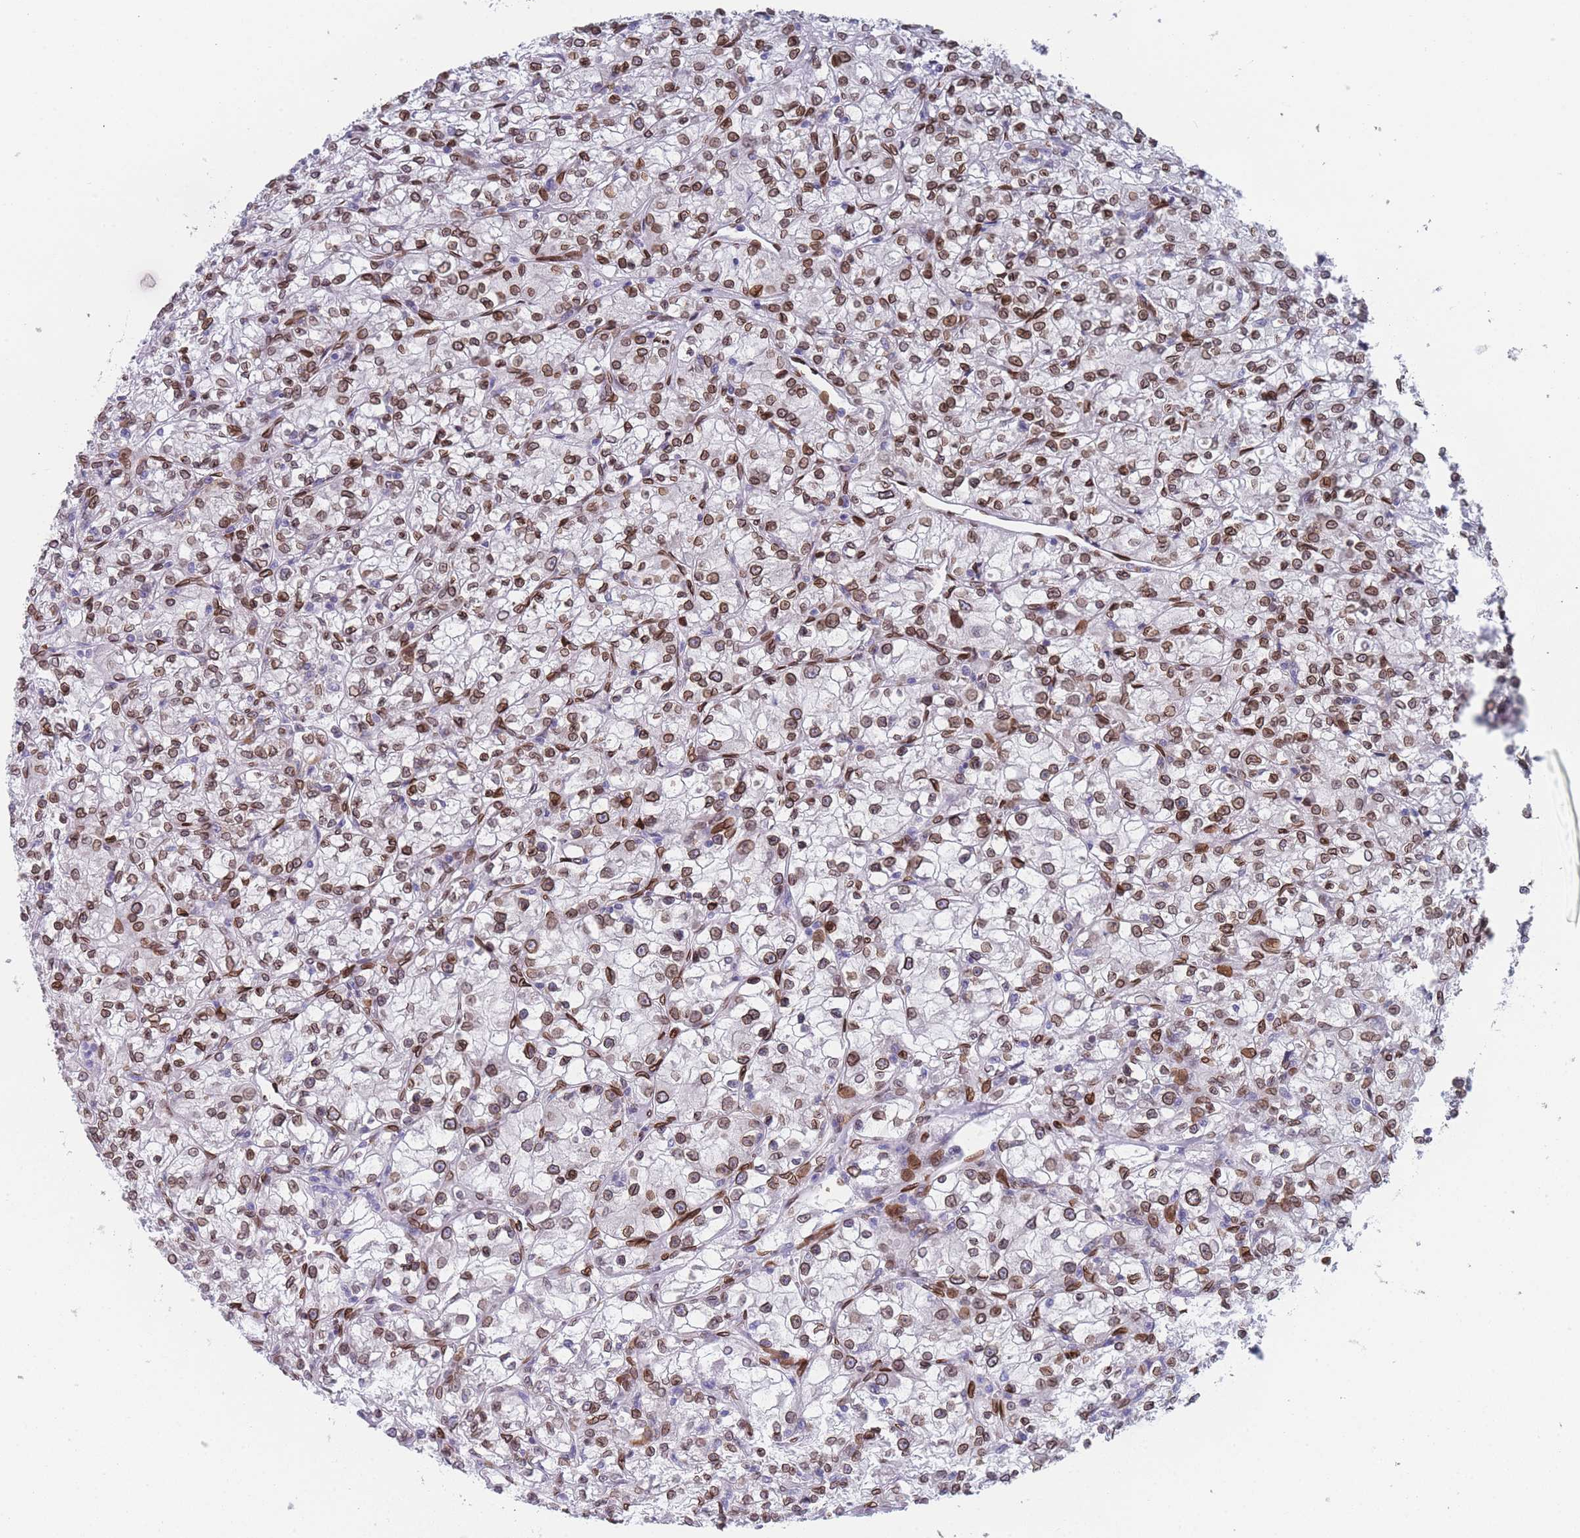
{"staining": {"intensity": "strong", "quantity": ">75%", "location": "cytoplasmic/membranous,nuclear"}, "tissue": "renal cancer", "cell_type": "Tumor cells", "image_type": "cancer", "snomed": [{"axis": "morphology", "description": "Adenocarcinoma, NOS"}, {"axis": "topography", "description": "Kidney"}], "caption": "Protein positivity by immunohistochemistry (IHC) exhibits strong cytoplasmic/membranous and nuclear staining in about >75% of tumor cells in renal cancer.", "gene": "ZBTB1", "patient": {"sex": "female", "age": 59}}